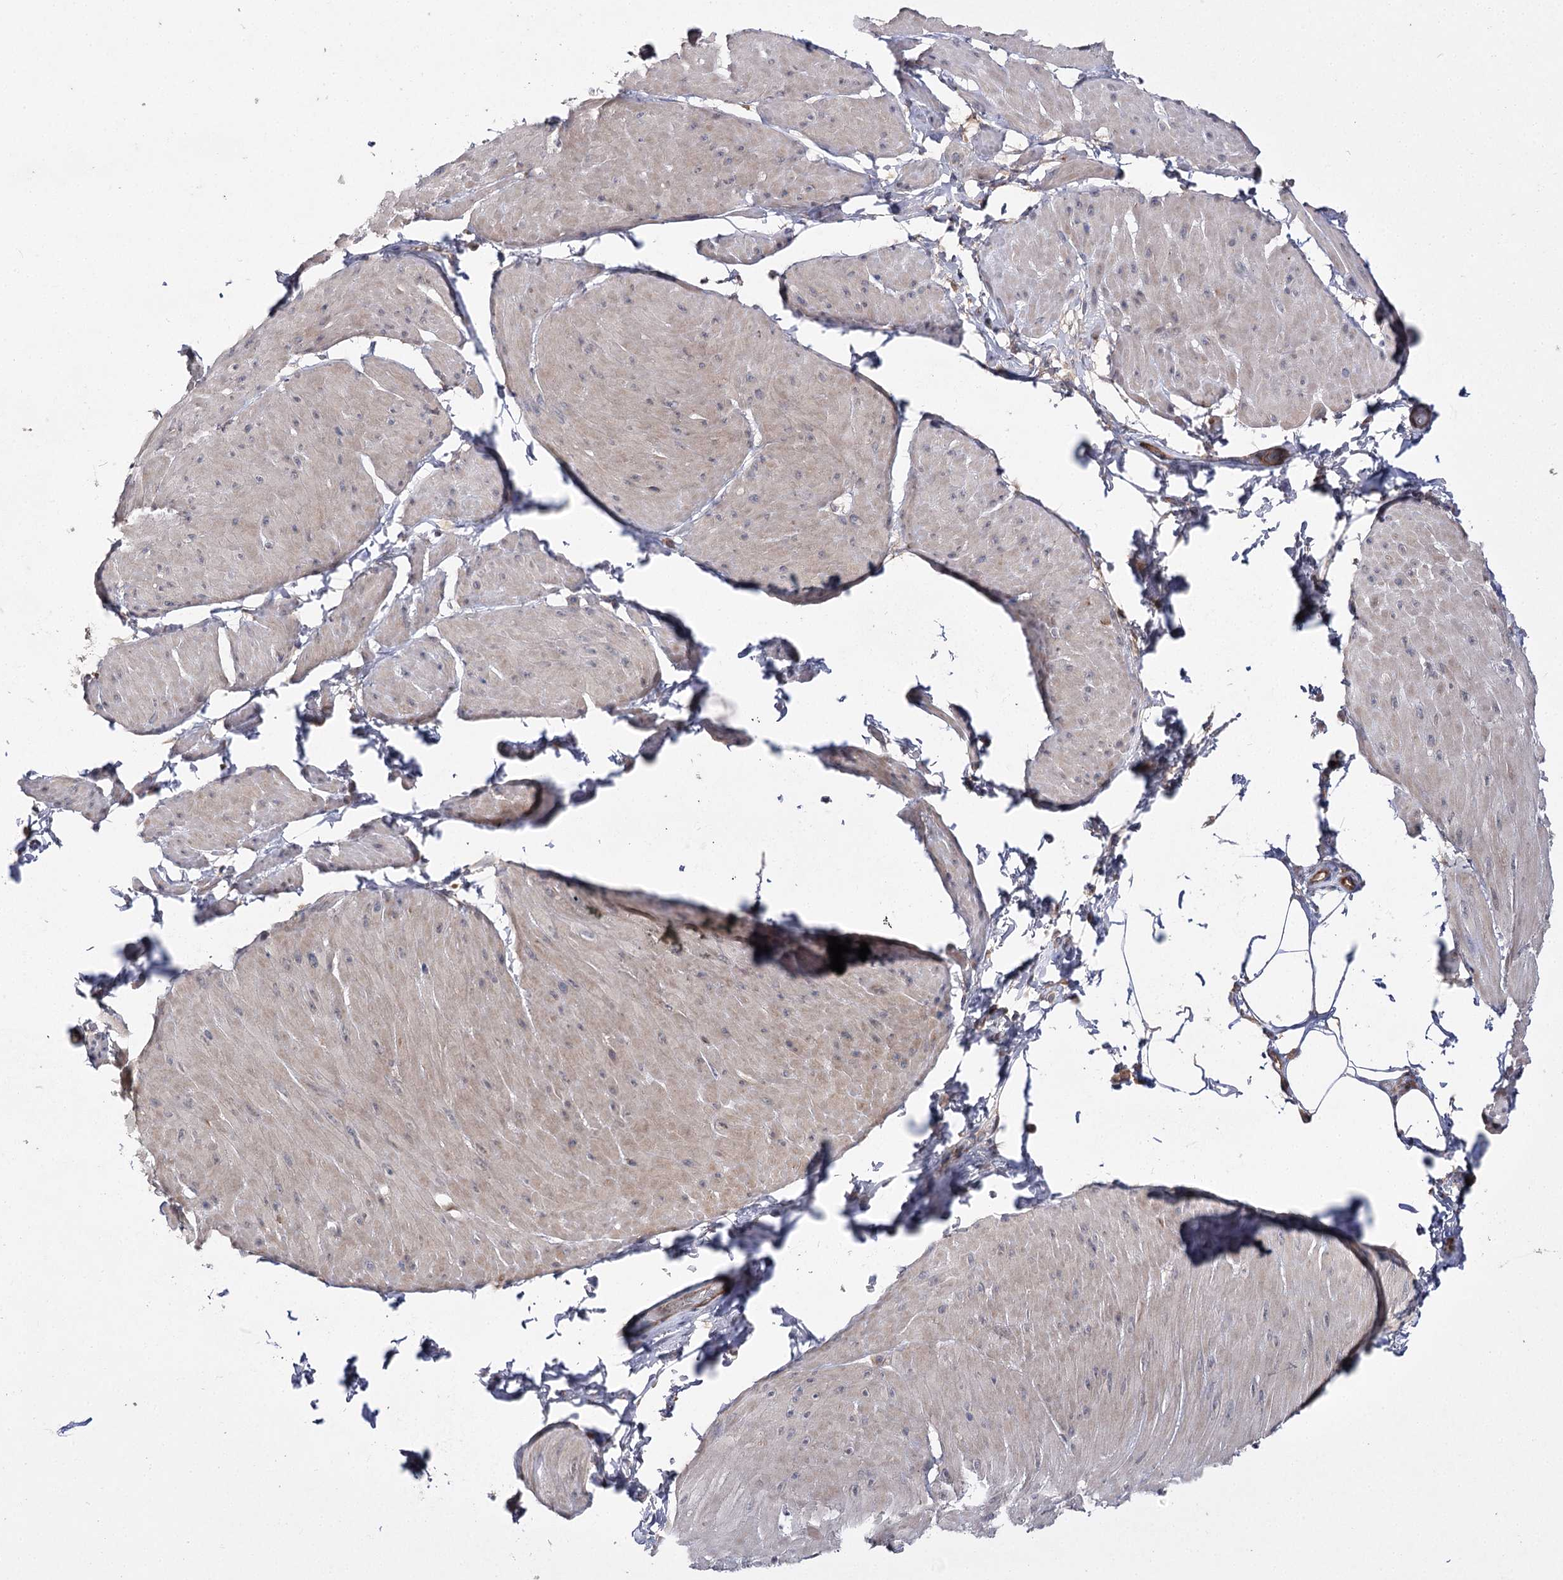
{"staining": {"intensity": "weak", "quantity": "<25%", "location": "cytoplasmic/membranous"}, "tissue": "smooth muscle", "cell_type": "Smooth muscle cells", "image_type": "normal", "snomed": [{"axis": "morphology", "description": "Urothelial carcinoma, High grade"}, {"axis": "topography", "description": "Urinary bladder"}], "caption": "Histopathology image shows no protein positivity in smooth muscle cells of benign smooth muscle.", "gene": "BCR", "patient": {"sex": "male", "age": 46}}